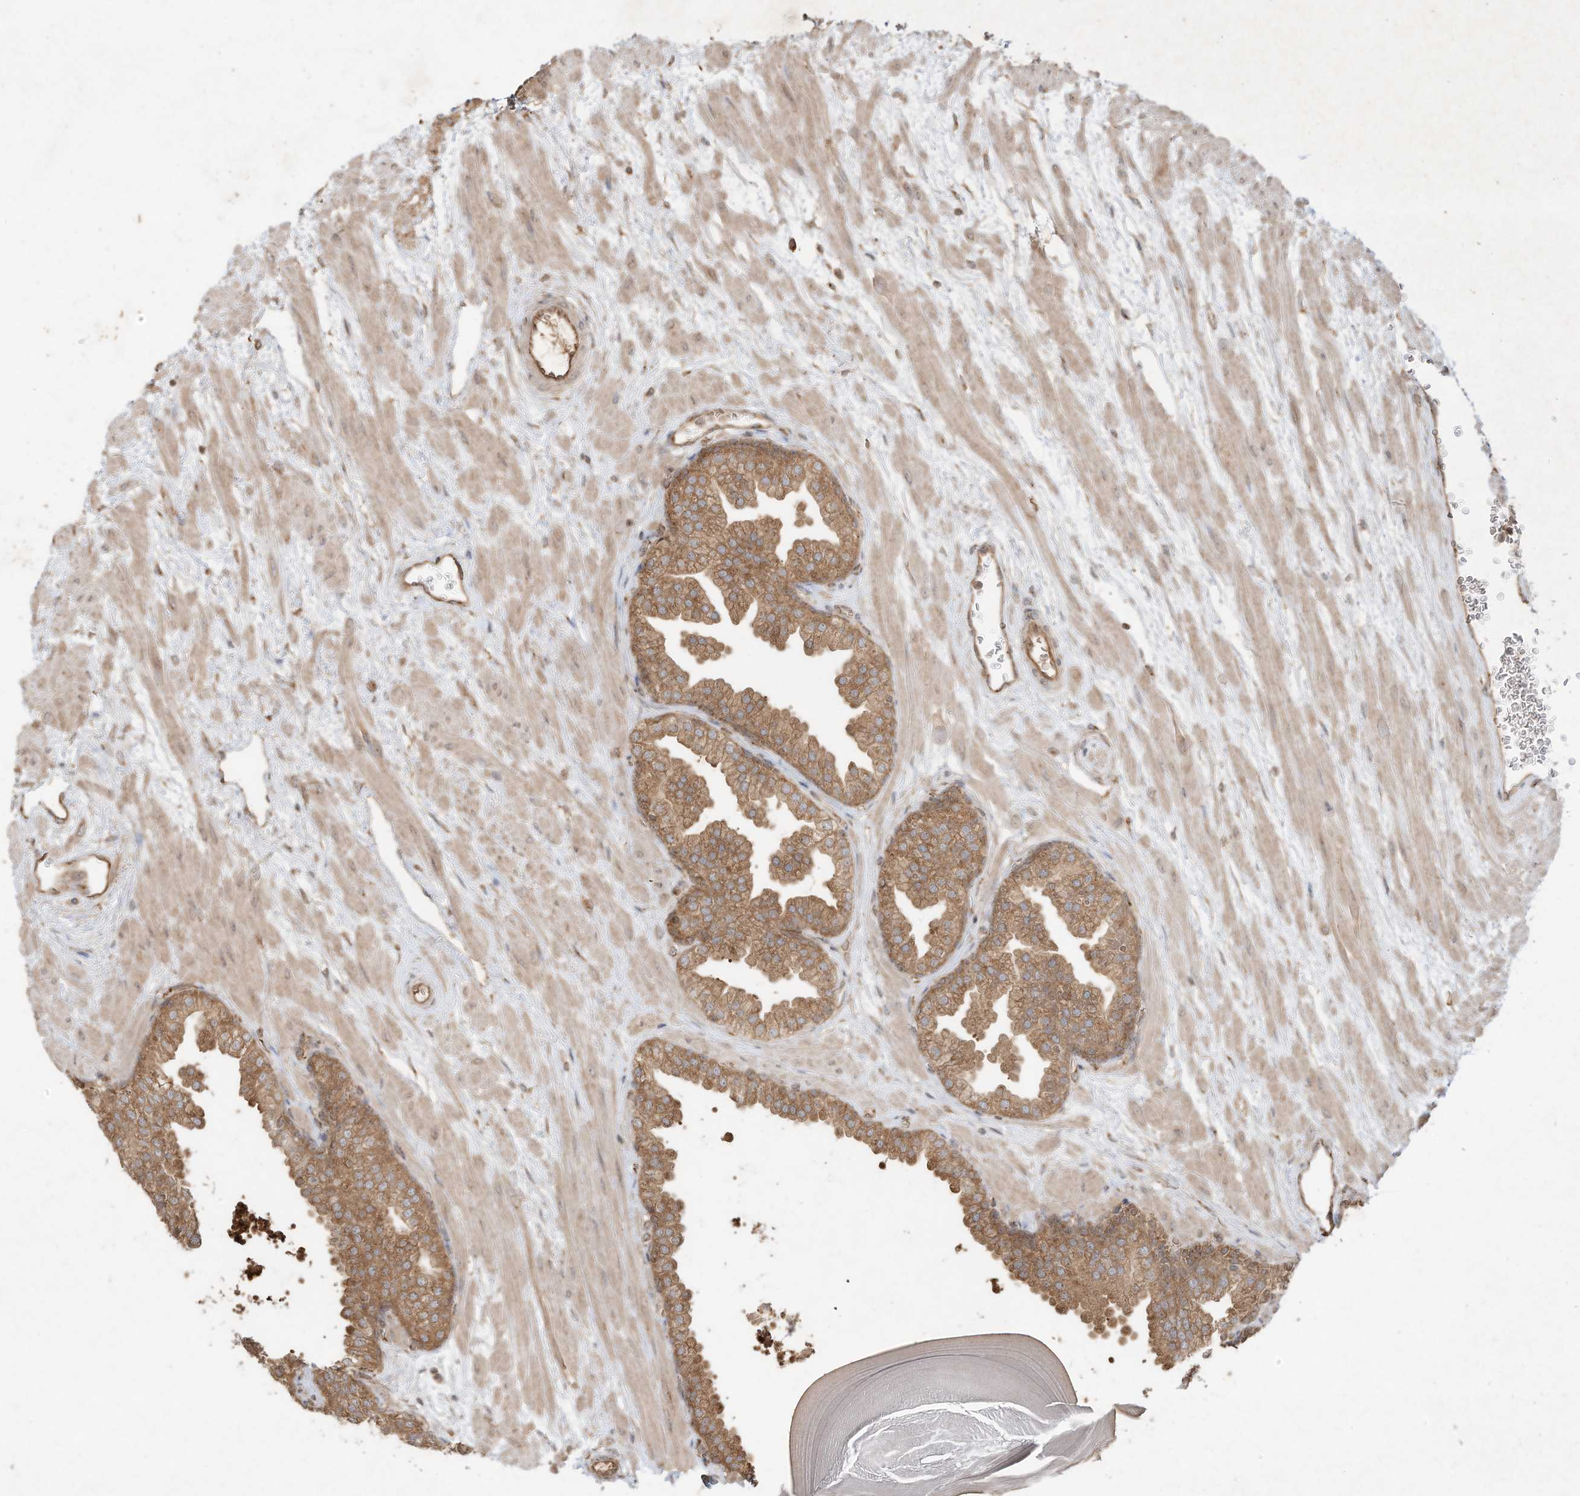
{"staining": {"intensity": "moderate", "quantity": ">75%", "location": "cytoplasmic/membranous"}, "tissue": "prostate", "cell_type": "Glandular cells", "image_type": "normal", "snomed": [{"axis": "morphology", "description": "Normal tissue, NOS"}, {"axis": "topography", "description": "Prostate"}], "caption": "Human prostate stained with a brown dye exhibits moderate cytoplasmic/membranous positive expression in about >75% of glandular cells.", "gene": "DYNC1I2", "patient": {"sex": "male", "age": 48}}